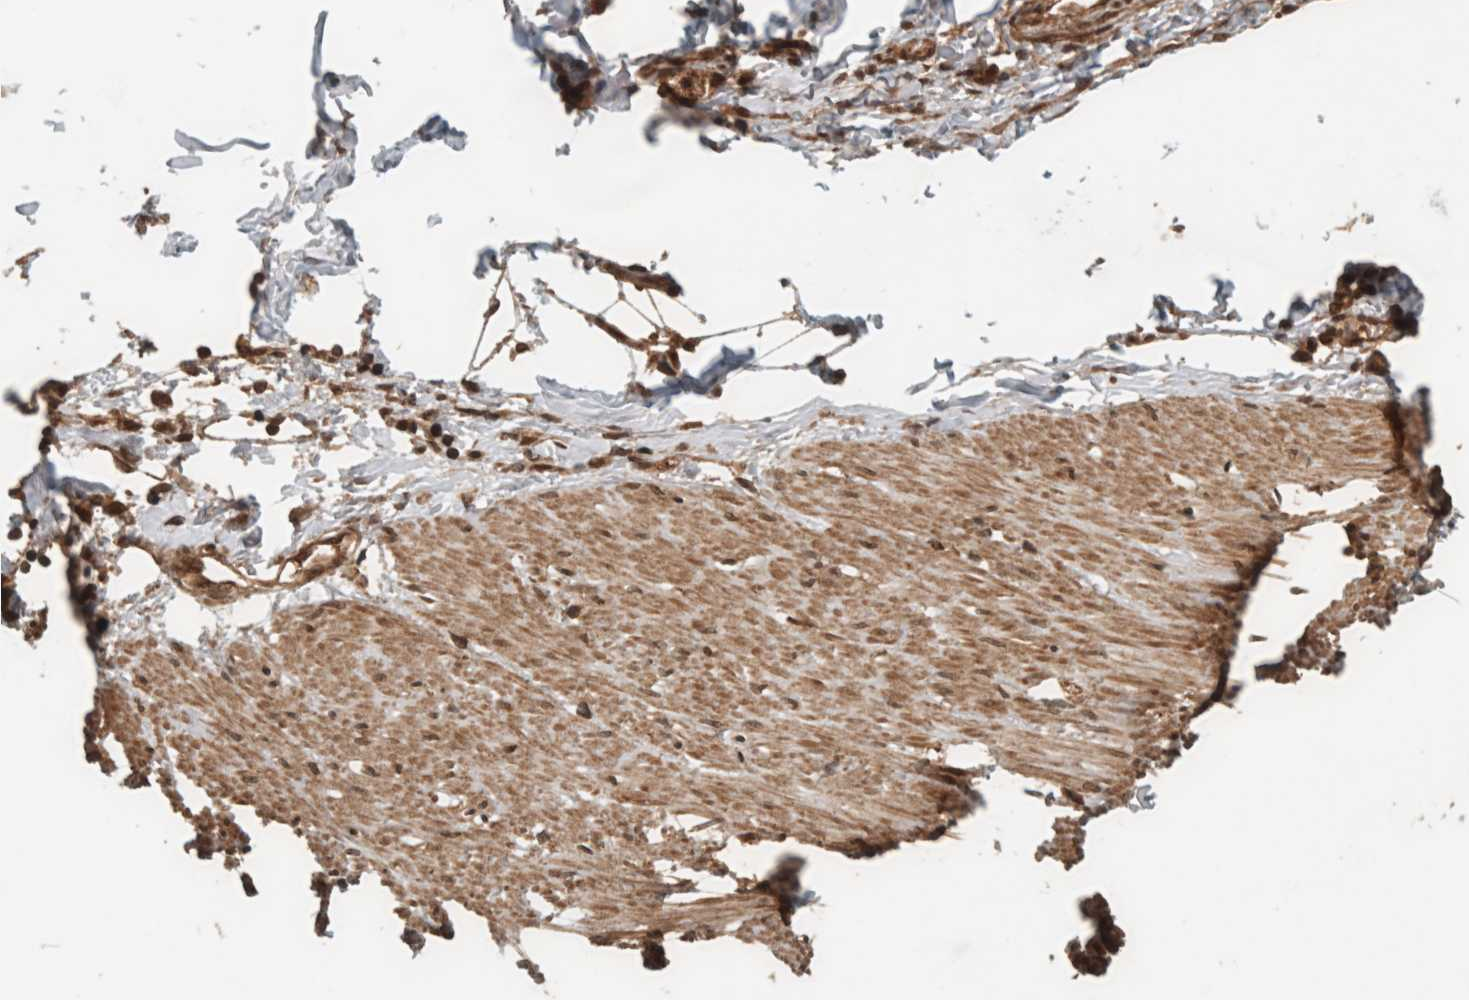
{"staining": {"intensity": "strong", "quantity": ">75%", "location": "cytoplasmic/membranous,nuclear"}, "tissue": "adipose tissue", "cell_type": "Adipocytes", "image_type": "normal", "snomed": [{"axis": "morphology", "description": "Normal tissue, NOS"}, {"axis": "morphology", "description": "Adenocarcinoma, NOS"}, {"axis": "topography", "description": "Colon"}, {"axis": "topography", "description": "Peripheral nerve tissue"}], "caption": "A histopathology image of human adipose tissue stained for a protein exhibits strong cytoplasmic/membranous,nuclear brown staining in adipocytes.", "gene": "CNTROB", "patient": {"sex": "male", "age": 14}}